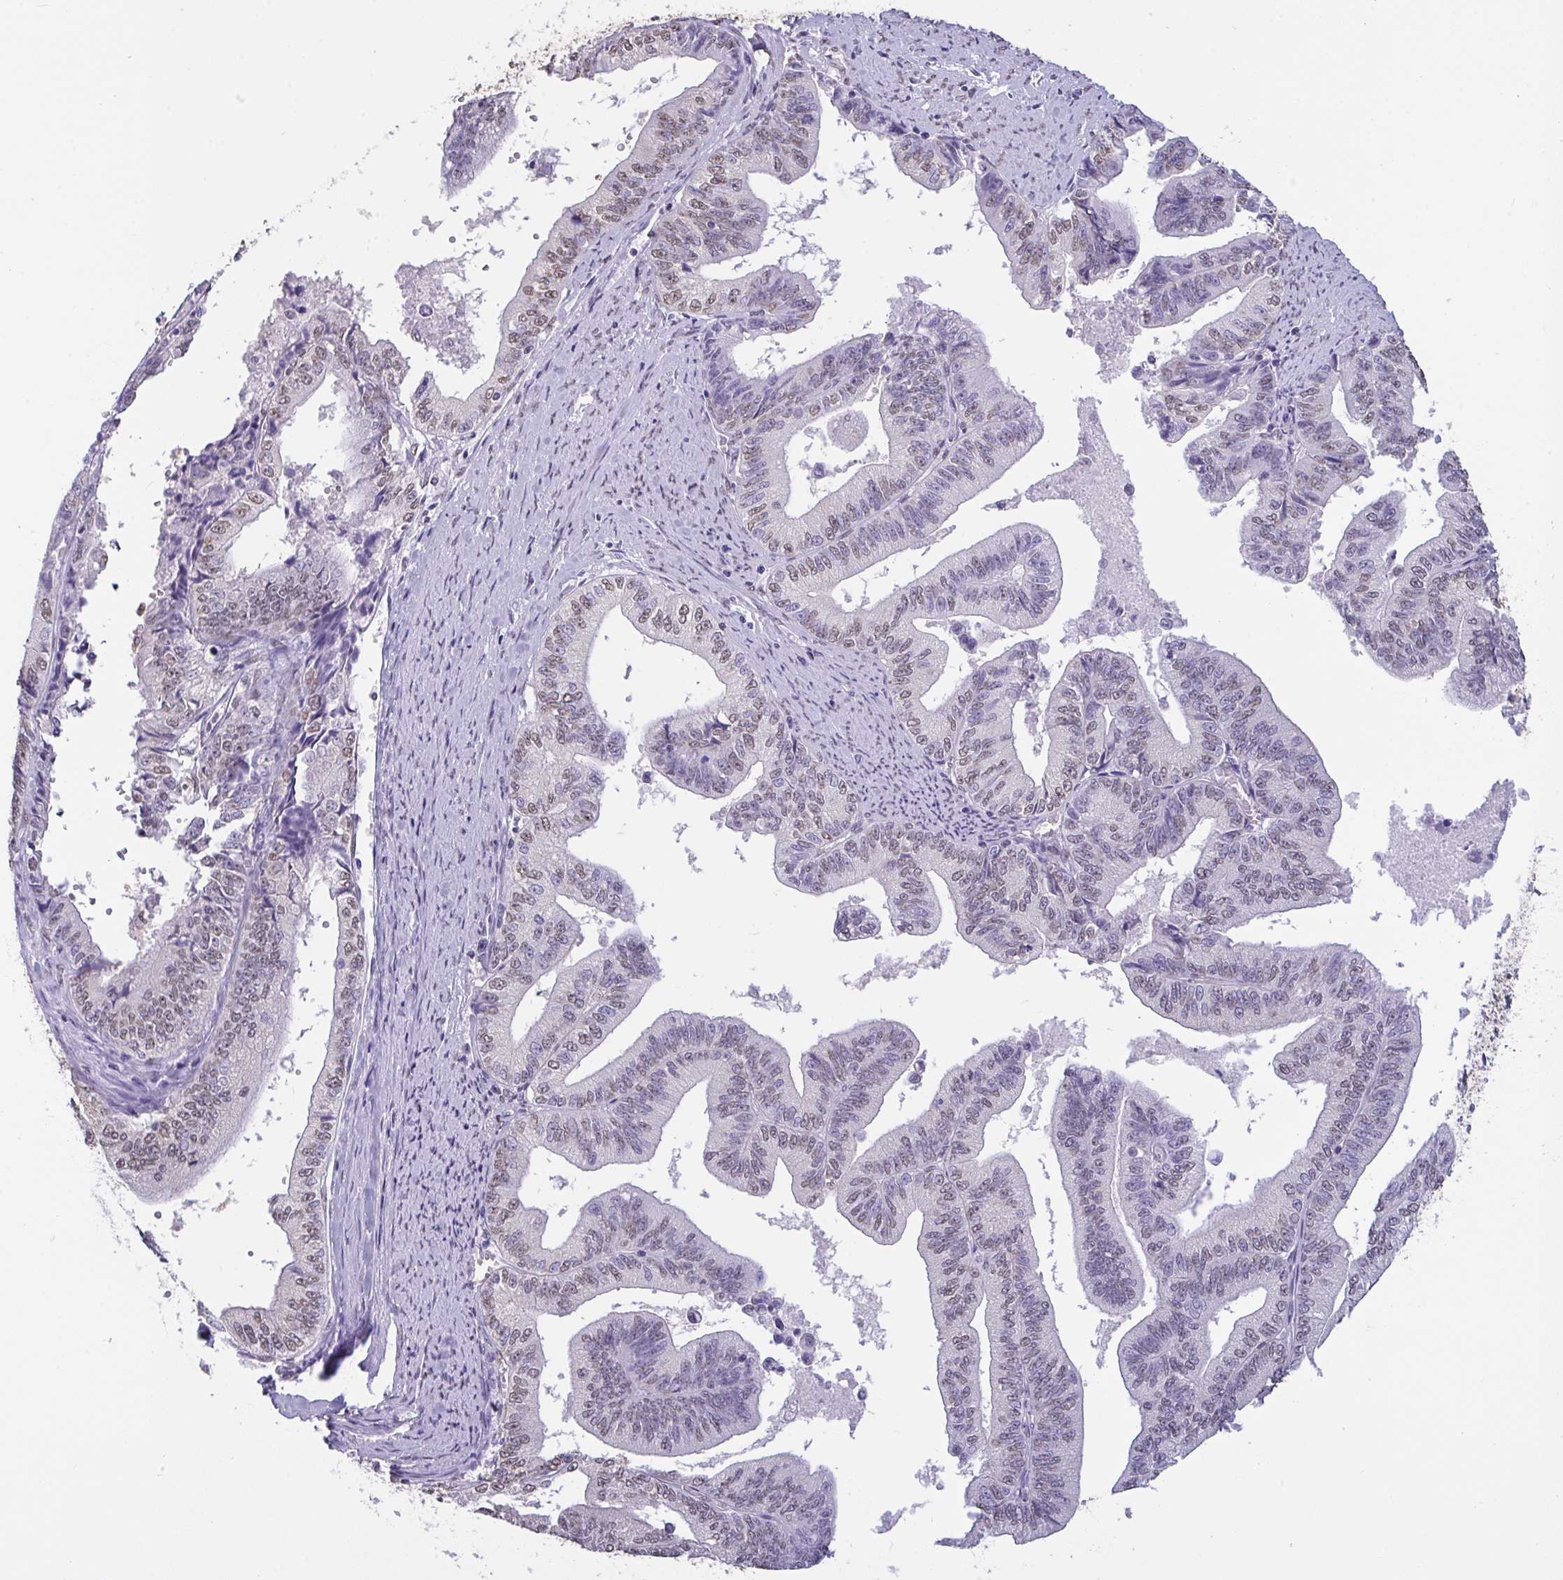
{"staining": {"intensity": "weak", "quantity": "25%-75%", "location": "nuclear"}, "tissue": "endometrial cancer", "cell_type": "Tumor cells", "image_type": "cancer", "snomed": [{"axis": "morphology", "description": "Adenocarcinoma, NOS"}, {"axis": "topography", "description": "Endometrium"}], "caption": "Endometrial cancer stained for a protein displays weak nuclear positivity in tumor cells.", "gene": "SEMA6B", "patient": {"sex": "female", "age": 65}}